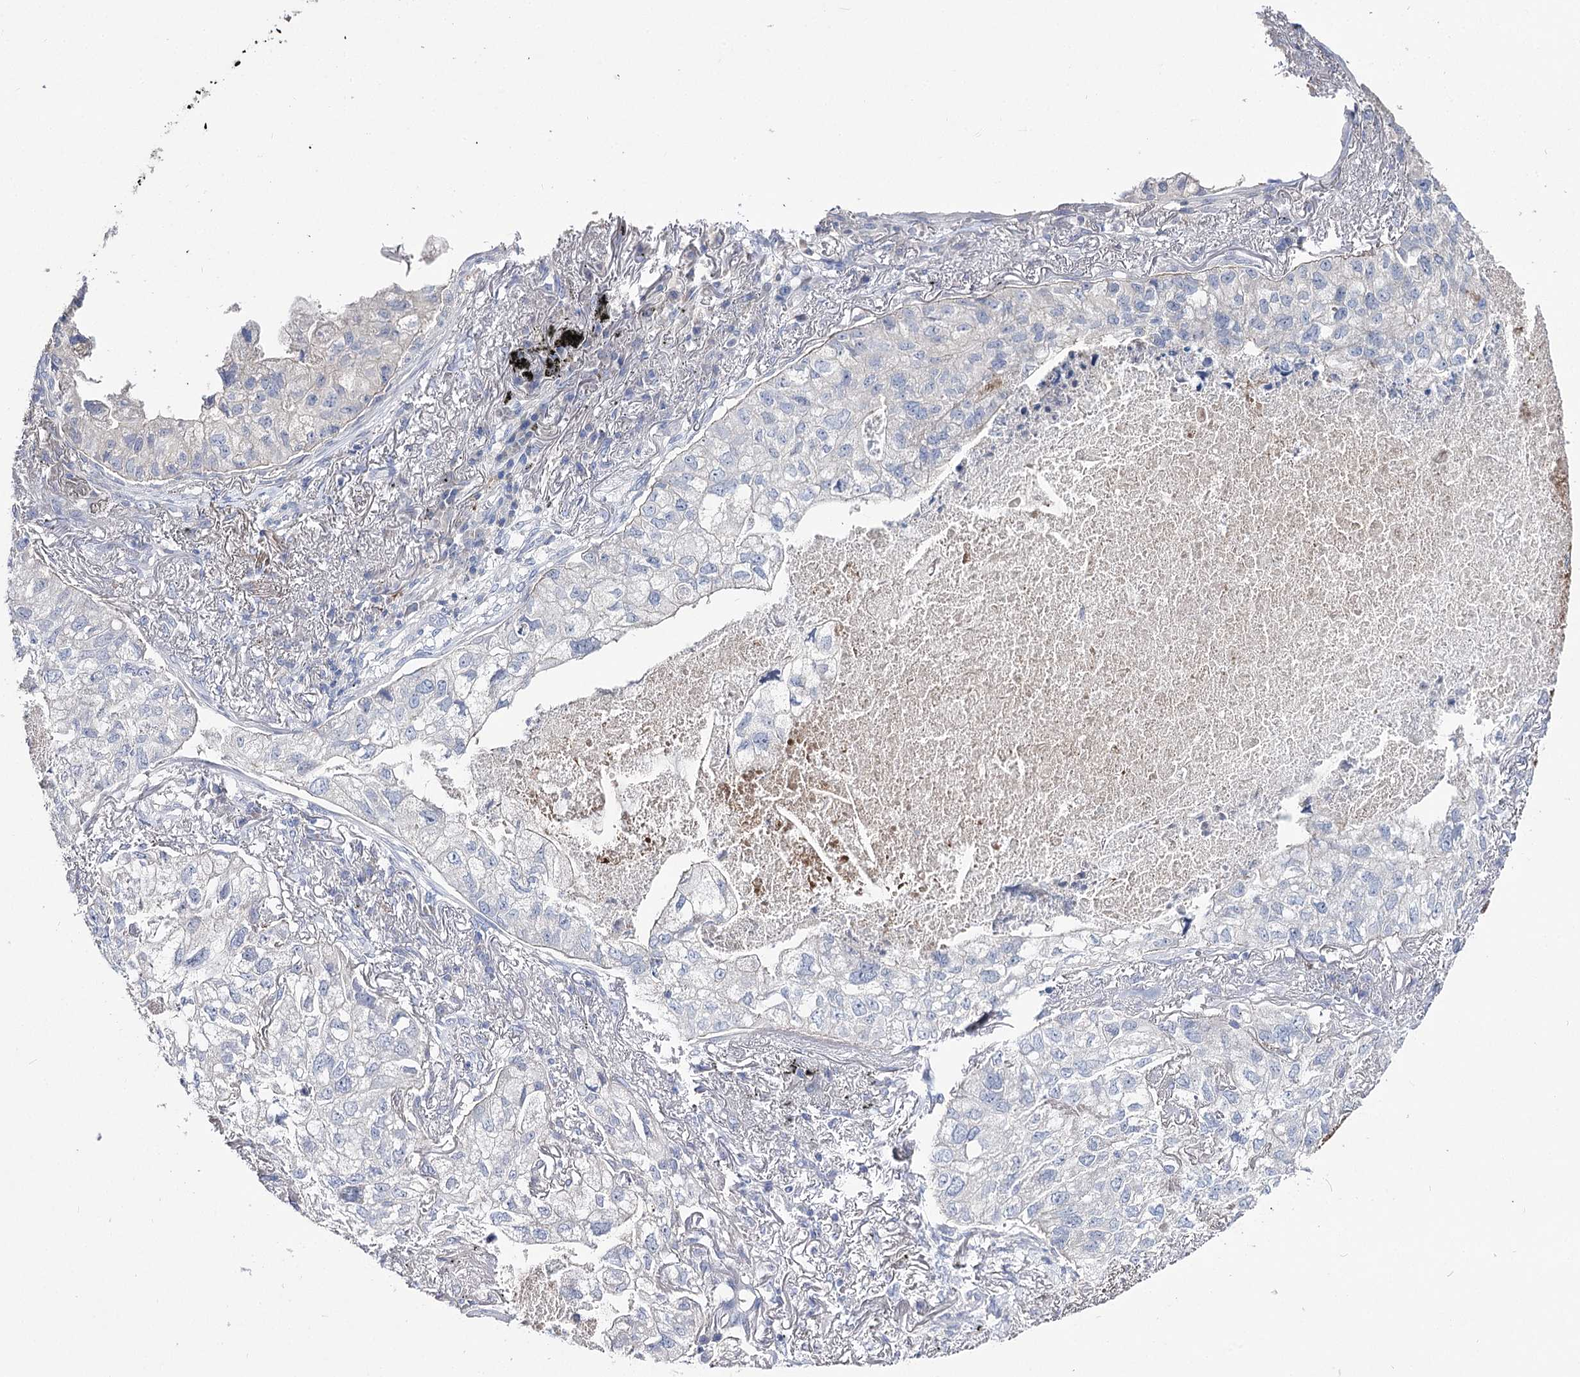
{"staining": {"intensity": "negative", "quantity": "none", "location": "none"}, "tissue": "lung cancer", "cell_type": "Tumor cells", "image_type": "cancer", "snomed": [{"axis": "morphology", "description": "Adenocarcinoma, NOS"}, {"axis": "topography", "description": "Lung"}], "caption": "This image is of lung adenocarcinoma stained with immunohistochemistry to label a protein in brown with the nuclei are counter-stained blue. There is no staining in tumor cells. The staining was performed using DAB to visualize the protein expression in brown, while the nuclei were stained in blue with hematoxylin (Magnification: 20x).", "gene": "NRAP", "patient": {"sex": "male", "age": 65}}